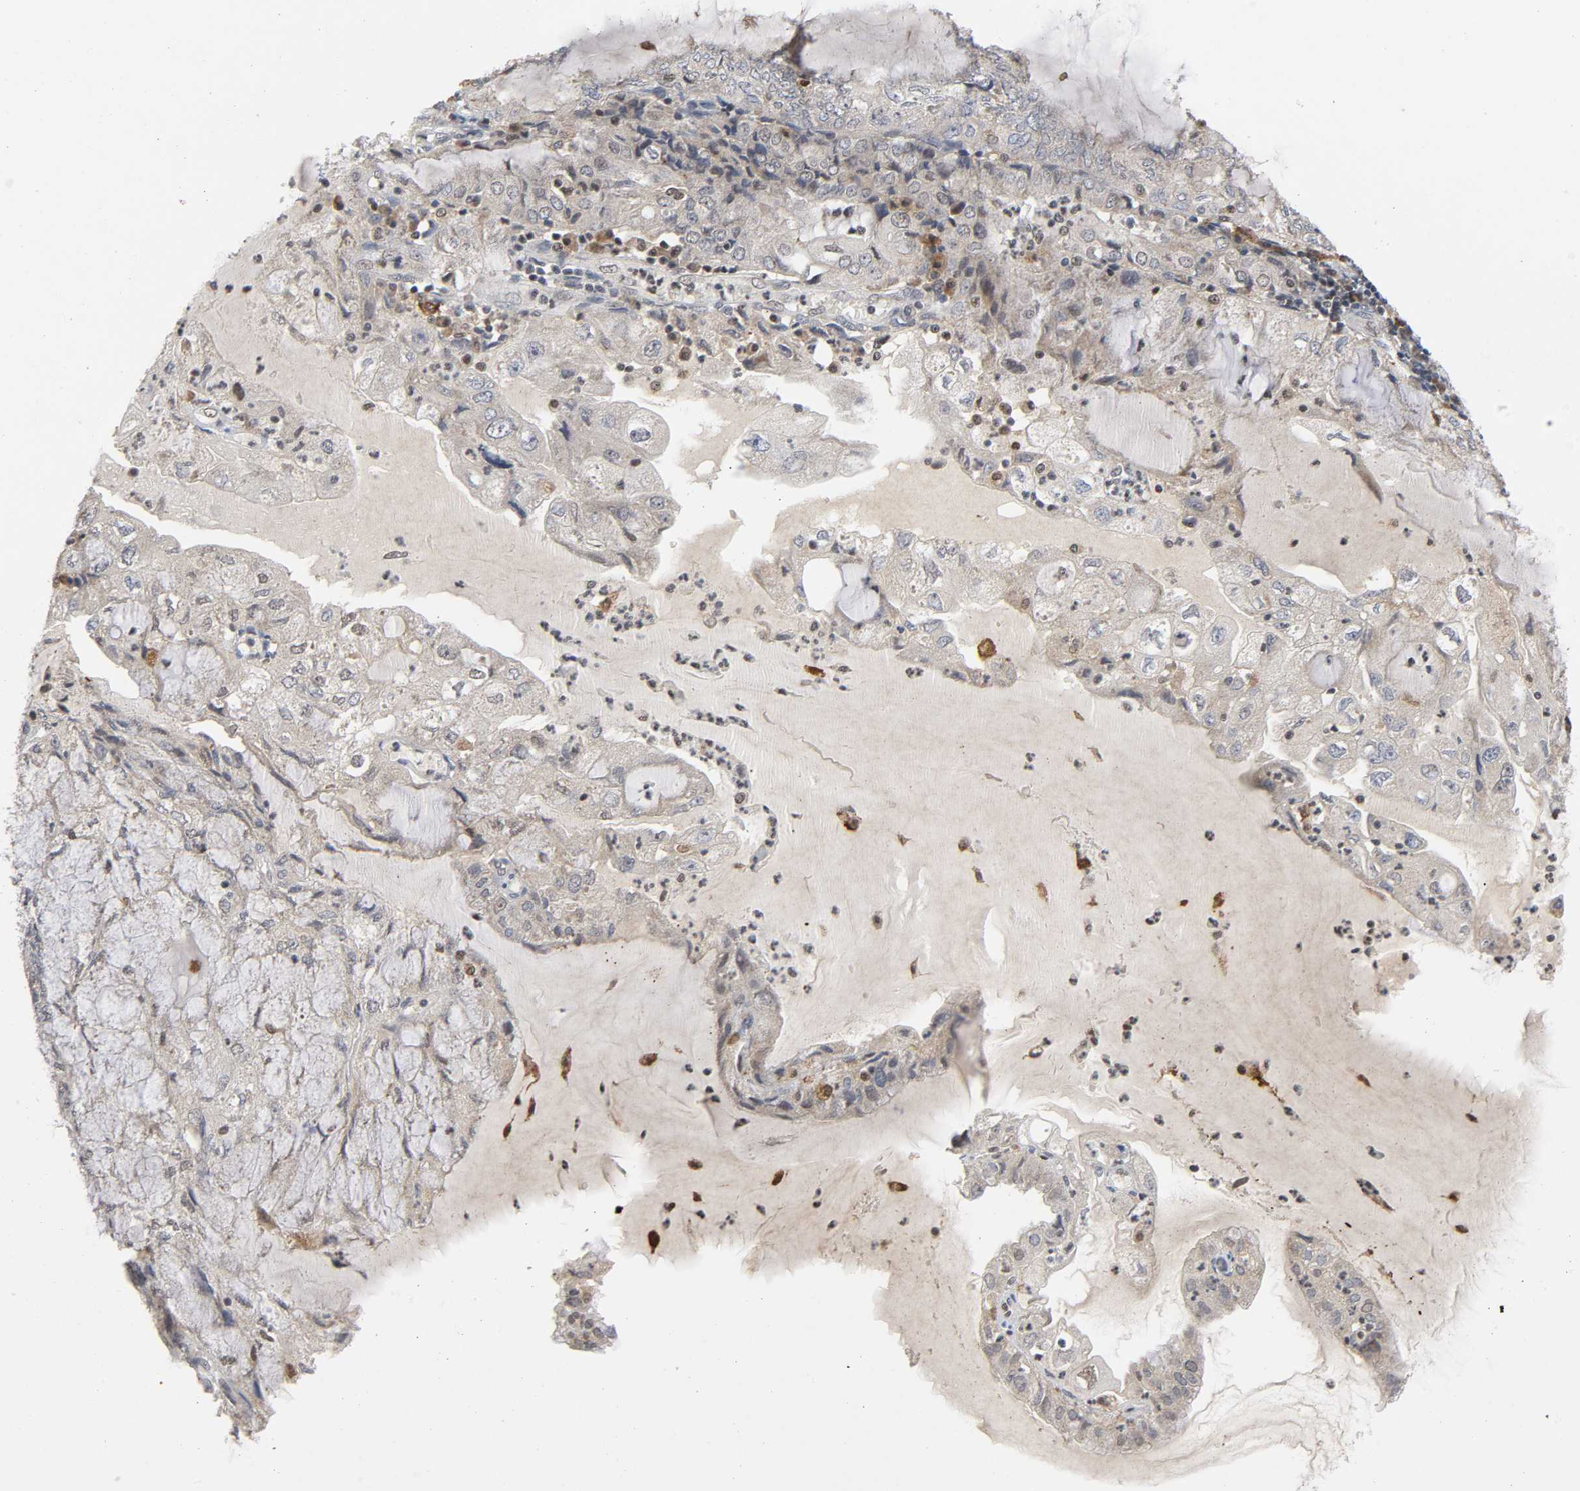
{"staining": {"intensity": "weak", "quantity": "<25%", "location": "cytoplasmic/membranous,nuclear"}, "tissue": "endometrial cancer", "cell_type": "Tumor cells", "image_type": "cancer", "snomed": [{"axis": "morphology", "description": "Adenocarcinoma, NOS"}, {"axis": "topography", "description": "Endometrium"}], "caption": "IHC of human adenocarcinoma (endometrial) demonstrates no expression in tumor cells.", "gene": "KAT2B", "patient": {"sex": "female", "age": 81}}